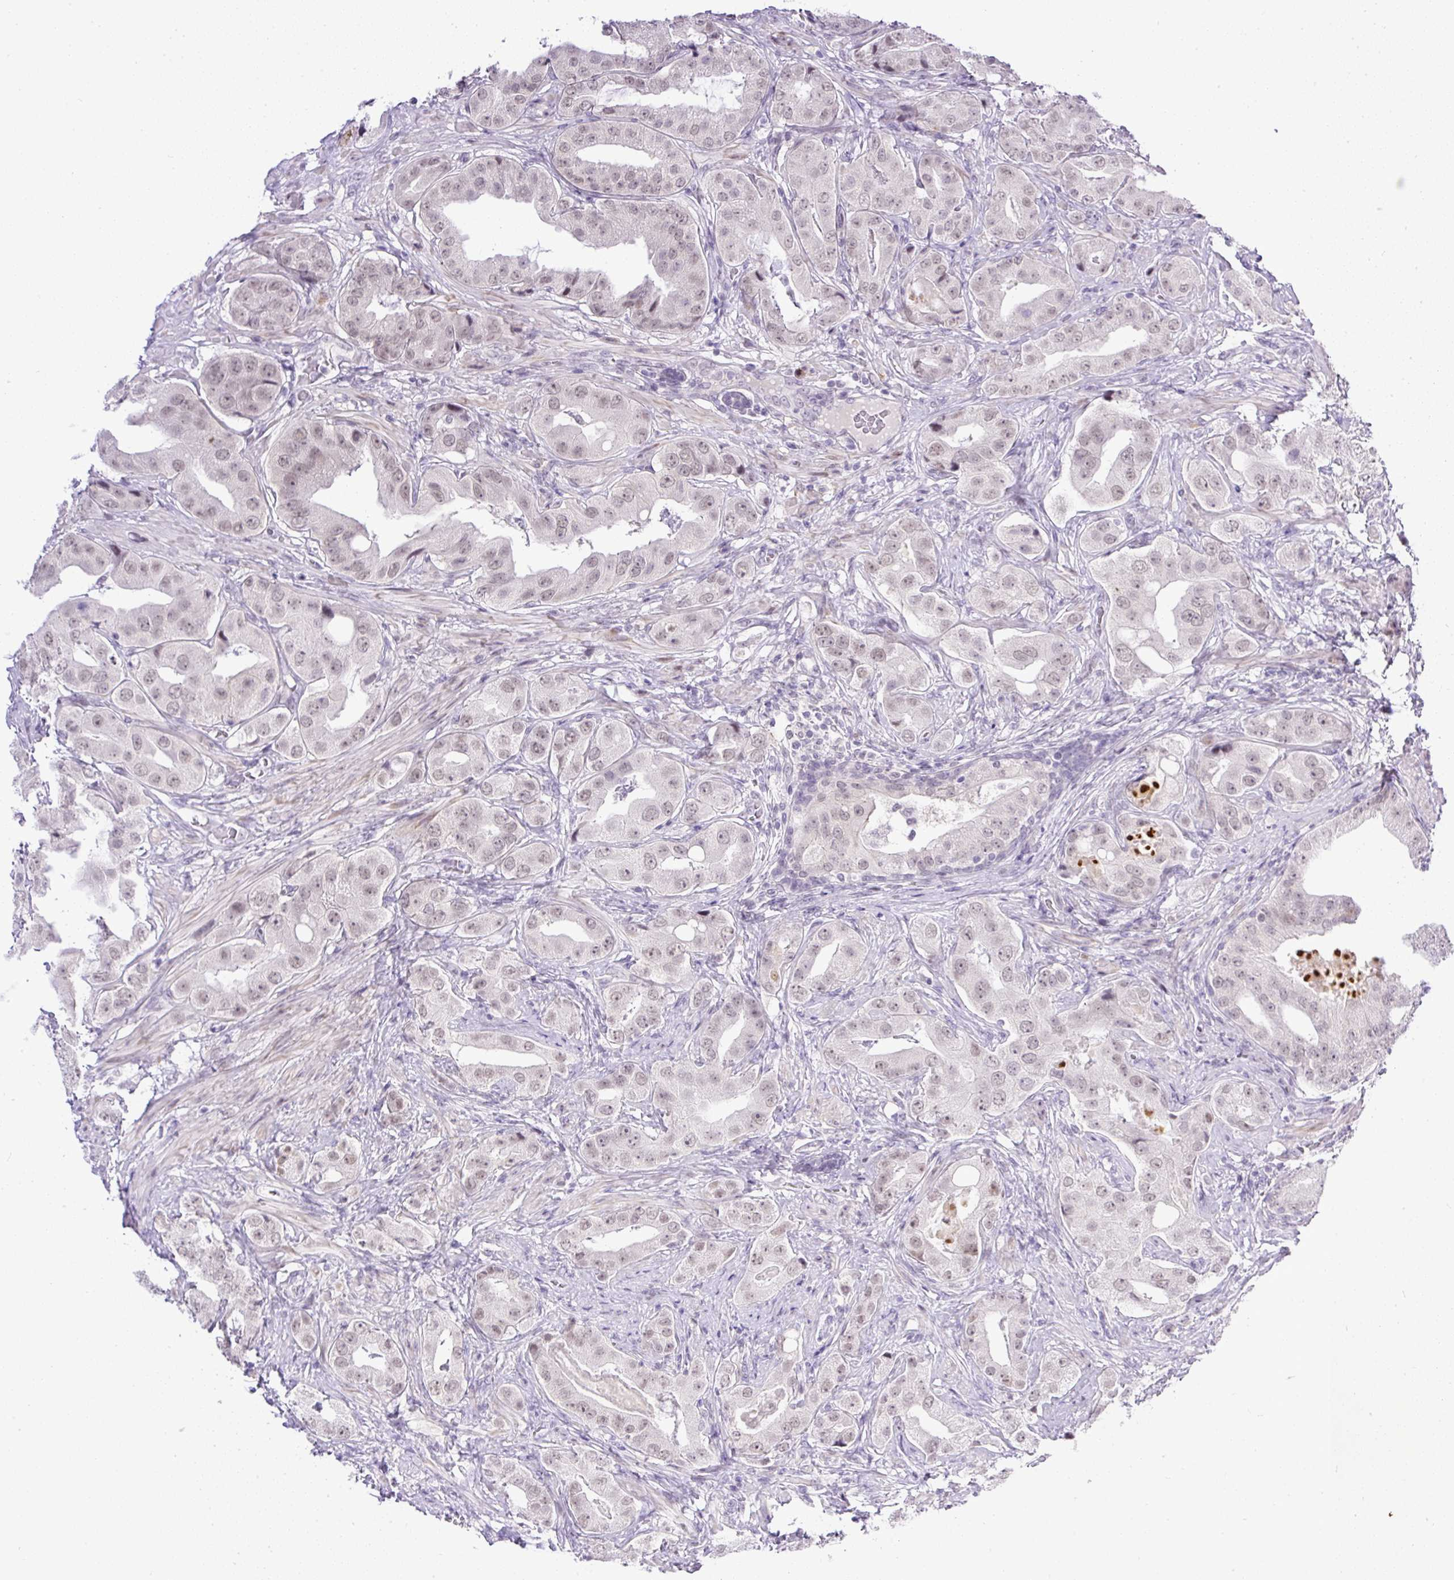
{"staining": {"intensity": "weak", "quantity": ">75%", "location": "nuclear"}, "tissue": "prostate cancer", "cell_type": "Tumor cells", "image_type": "cancer", "snomed": [{"axis": "morphology", "description": "Adenocarcinoma, High grade"}, {"axis": "topography", "description": "Prostate"}], "caption": "Weak nuclear positivity is seen in about >75% of tumor cells in prostate cancer.", "gene": "WNT10B", "patient": {"sex": "male", "age": 63}}